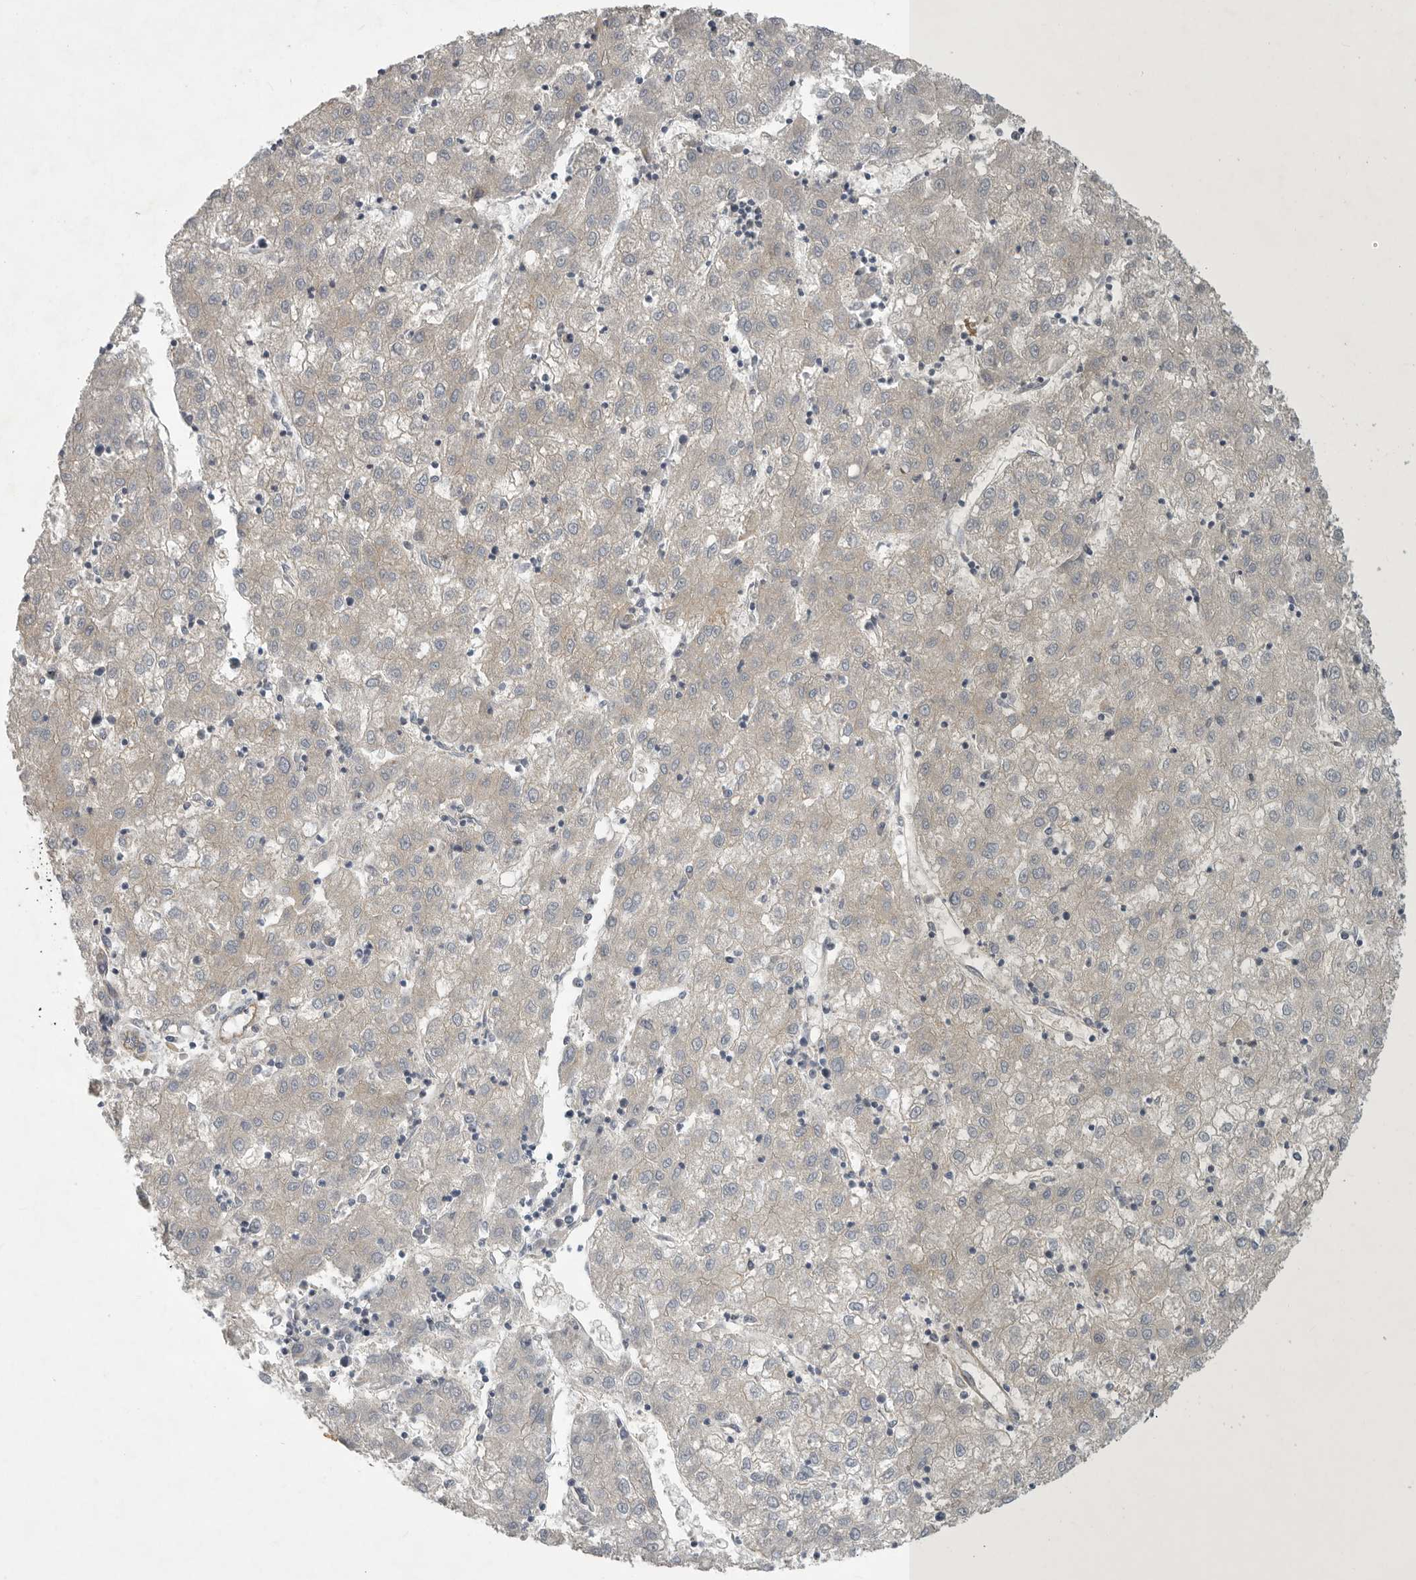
{"staining": {"intensity": "negative", "quantity": "none", "location": "none"}, "tissue": "liver cancer", "cell_type": "Tumor cells", "image_type": "cancer", "snomed": [{"axis": "morphology", "description": "Carcinoma, Hepatocellular, NOS"}, {"axis": "topography", "description": "Liver"}], "caption": "The immunohistochemistry (IHC) histopathology image has no significant positivity in tumor cells of hepatocellular carcinoma (liver) tissue.", "gene": "MLPH", "patient": {"sex": "male", "age": 72}}